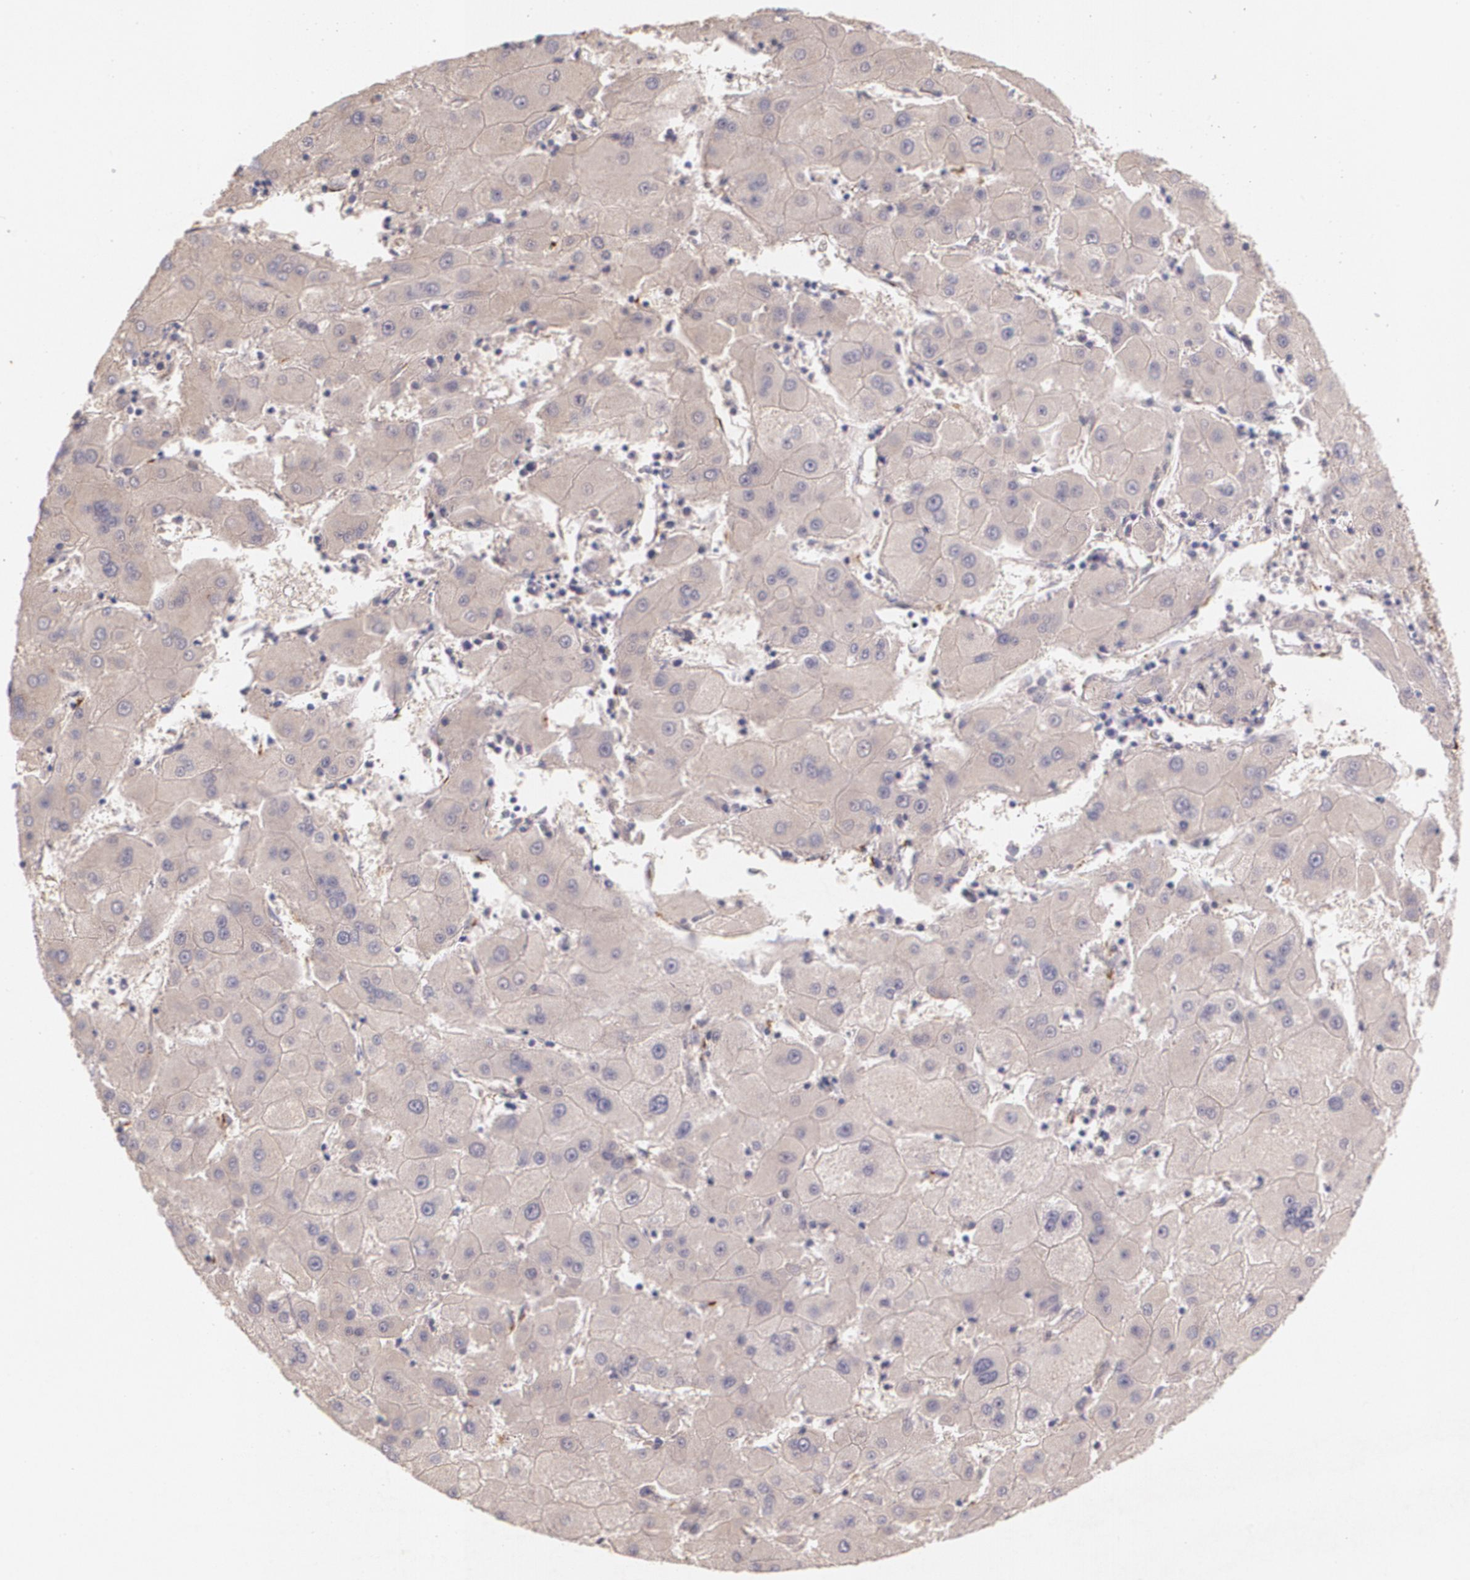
{"staining": {"intensity": "weak", "quantity": ">75%", "location": "cytoplasmic/membranous"}, "tissue": "liver cancer", "cell_type": "Tumor cells", "image_type": "cancer", "snomed": [{"axis": "morphology", "description": "Carcinoma, Hepatocellular, NOS"}, {"axis": "topography", "description": "Liver"}], "caption": "Liver cancer (hepatocellular carcinoma) was stained to show a protein in brown. There is low levels of weak cytoplasmic/membranous positivity in approximately >75% of tumor cells. (Stains: DAB (3,3'-diaminobenzidine) in brown, nuclei in blue, Microscopy: brightfield microscopy at high magnification).", "gene": "TM4SF1", "patient": {"sex": "male", "age": 72}}